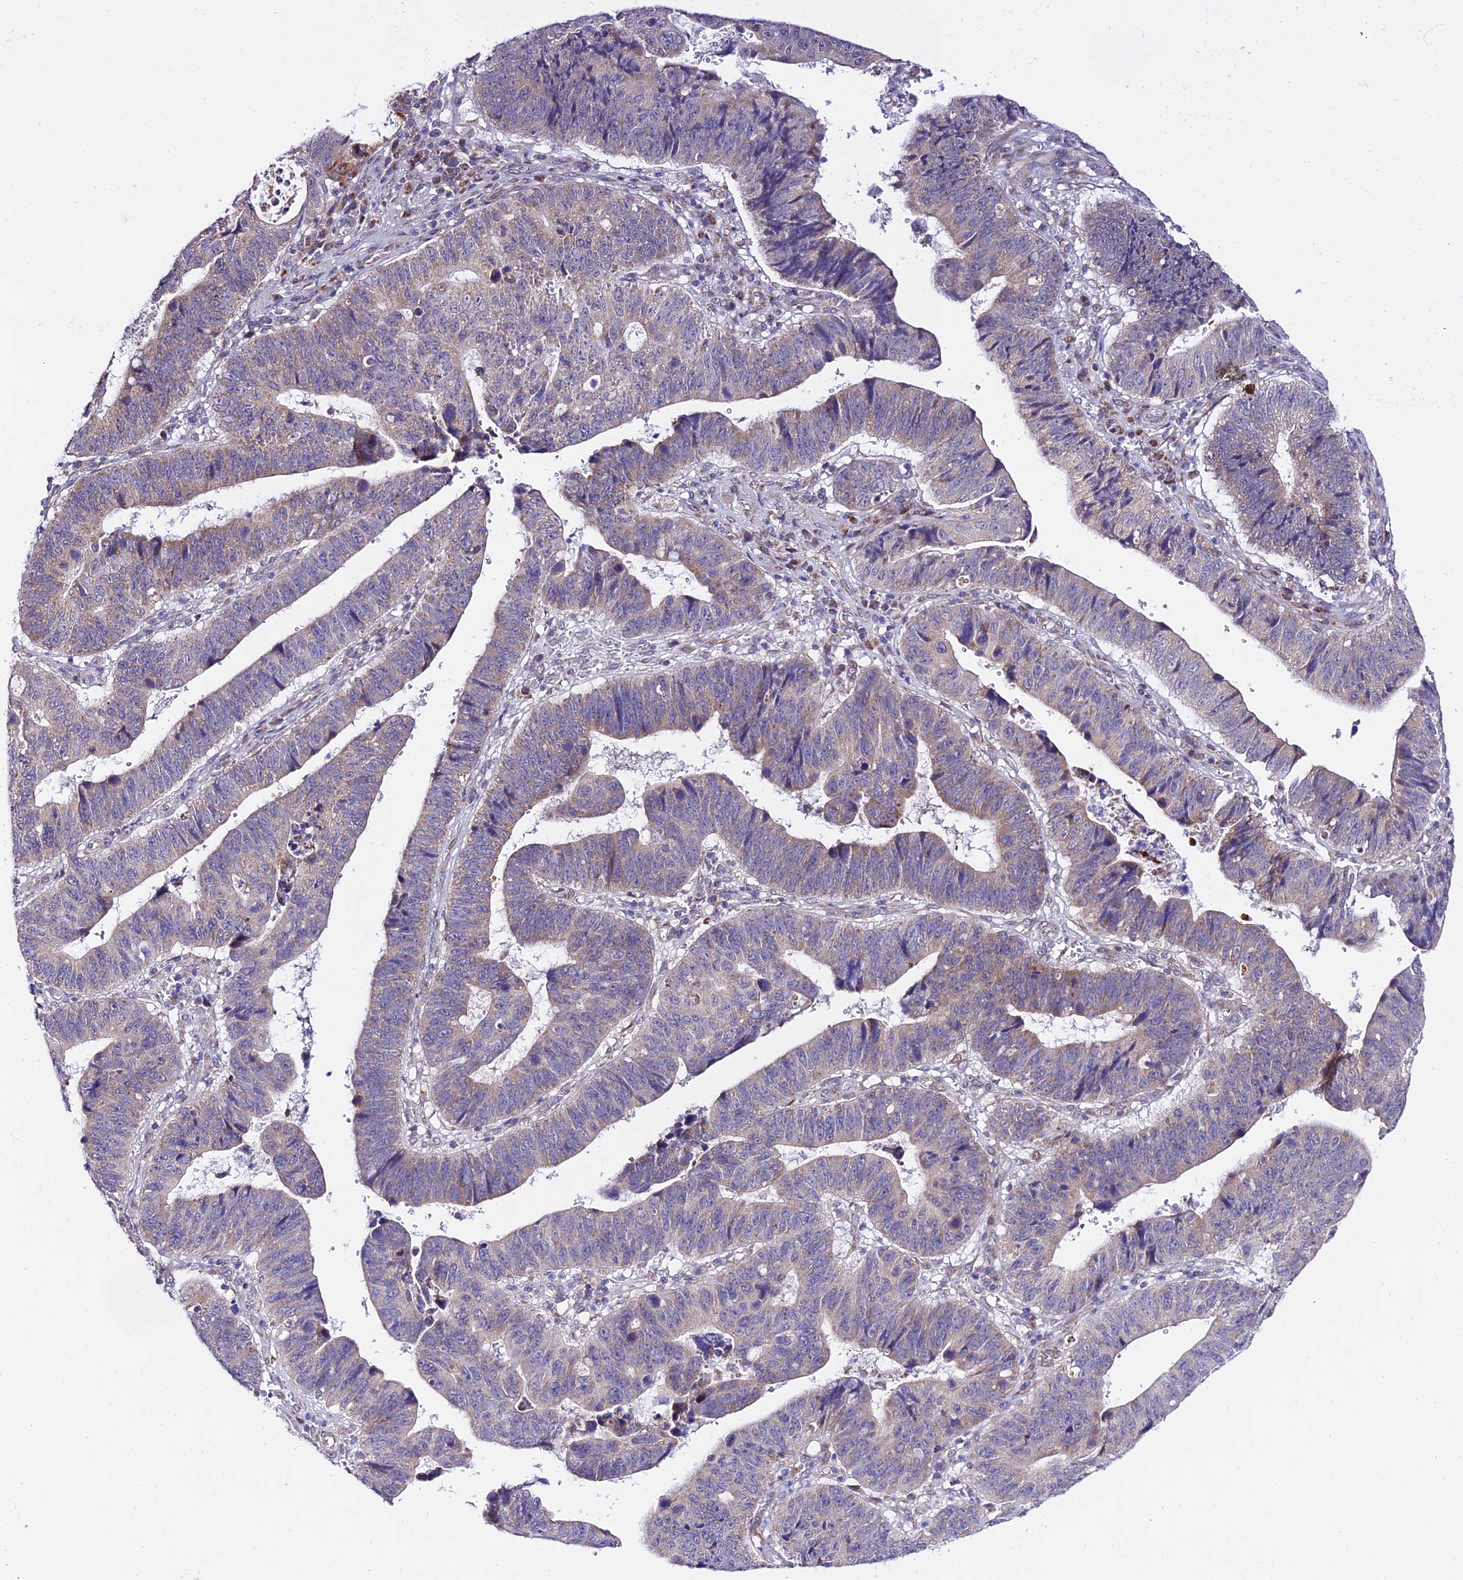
{"staining": {"intensity": "moderate", "quantity": "<25%", "location": "cytoplasmic/membranous"}, "tissue": "stomach cancer", "cell_type": "Tumor cells", "image_type": "cancer", "snomed": [{"axis": "morphology", "description": "Adenocarcinoma, NOS"}, {"axis": "topography", "description": "Stomach"}], "caption": "About <25% of tumor cells in stomach adenocarcinoma demonstrate moderate cytoplasmic/membranous protein staining as visualized by brown immunohistochemical staining.", "gene": "ATP5PB", "patient": {"sex": "male", "age": 59}}